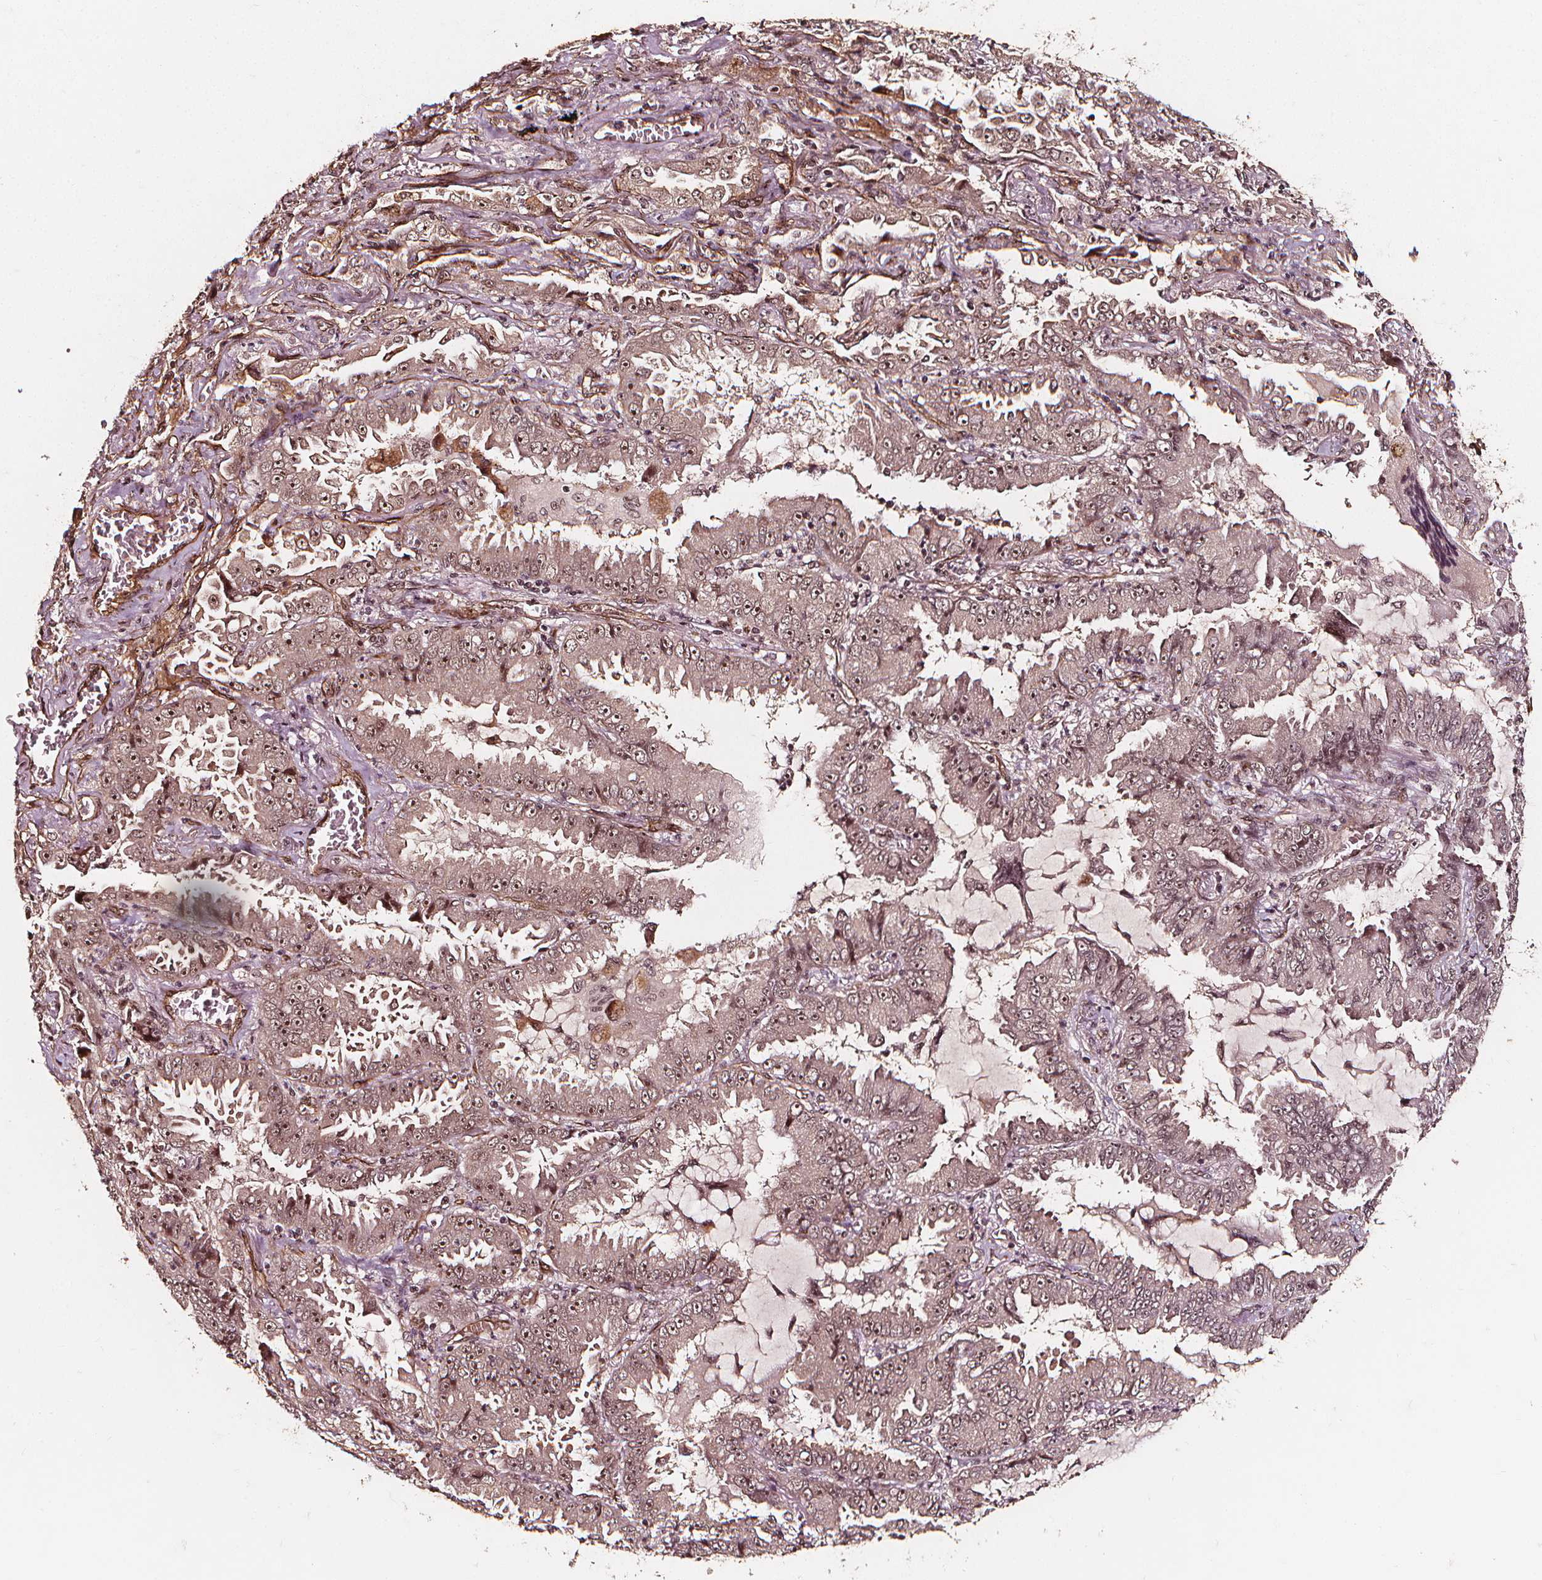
{"staining": {"intensity": "weak", "quantity": ">75%", "location": "cytoplasmic/membranous,nuclear"}, "tissue": "lung cancer", "cell_type": "Tumor cells", "image_type": "cancer", "snomed": [{"axis": "morphology", "description": "Adenocarcinoma, NOS"}, {"axis": "topography", "description": "Lung"}], "caption": "A histopathology image showing weak cytoplasmic/membranous and nuclear expression in about >75% of tumor cells in lung cancer (adenocarcinoma), as visualized by brown immunohistochemical staining.", "gene": "EXOSC9", "patient": {"sex": "female", "age": 52}}